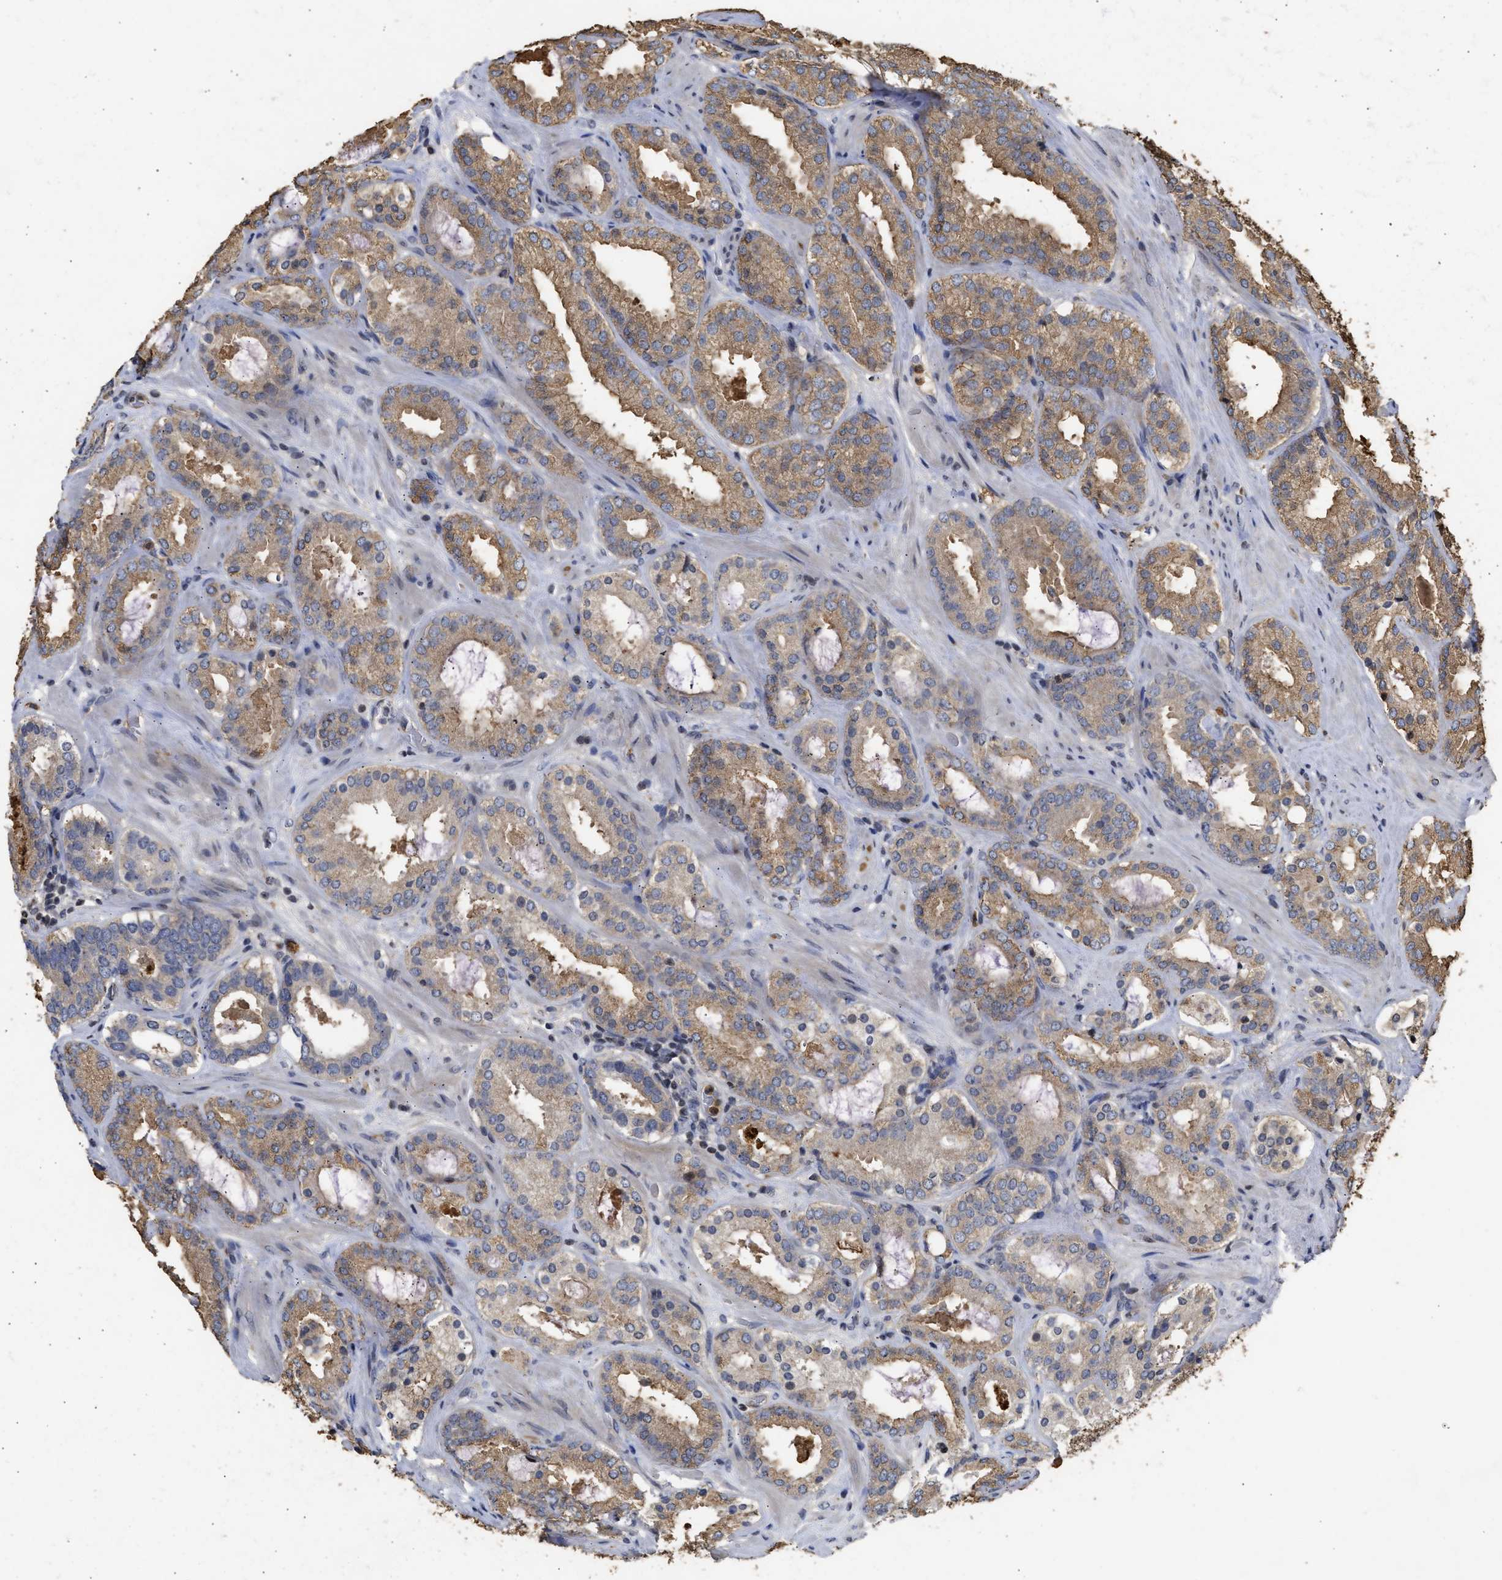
{"staining": {"intensity": "weak", "quantity": ">75%", "location": "cytoplasmic/membranous"}, "tissue": "prostate cancer", "cell_type": "Tumor cells", "image_type": "cancer", "snomed": [{"axis": "morphology", "description": "Adenocarcinoma, Low grade"}, {"axis": "topography", "description": "Prostate"}], "caption": "Protein expression analysis of human prostate cancer (low-grade adenocarcinoma) reveals weak cytoplasmic/membranous expression in approximately >75% of tumor cells. (Stains: DAB (3,3'-diaminobenzidine) in brown, nuclei in blue, Microscopy: brightfield microscopy at high magnification).", "gene": "ENSG00000142539", "patient": {"sex": "male", "age": 69}}